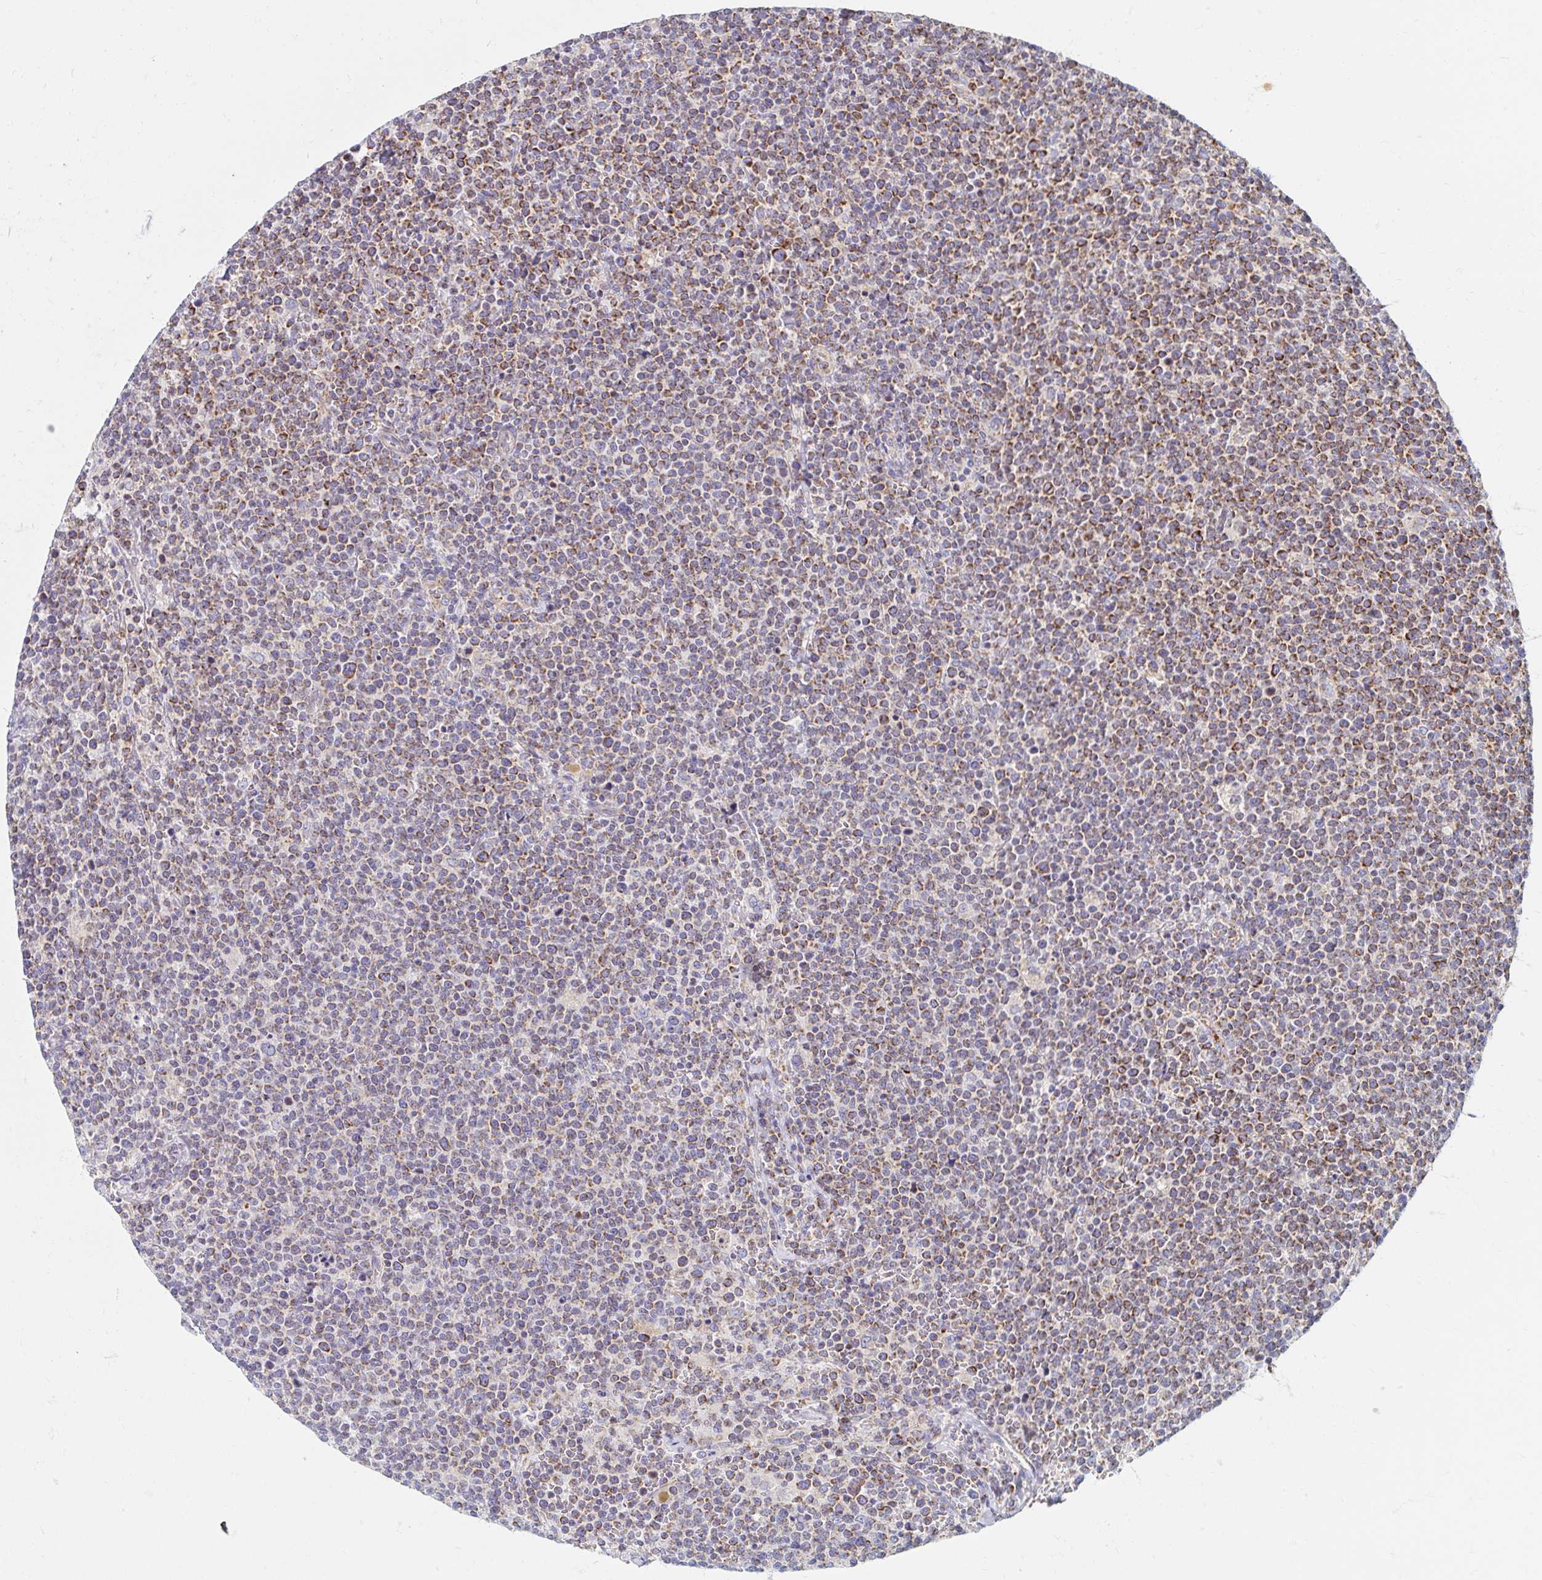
{"staining": {"intensity": "moderate", "quantity": ">75%", "location": "cytoplasmic/membranous"}, "tissue": "lymphoma", "cell_type": "Tumor cells", "image_type": "cancer", "snomed": [{"axis": "morphology", "description": "Malignant lymphoma, non-Hodgkin's type, High grade"}, {"axis": "topography", "description": "Lymph node"}], "caption": "Moderate cytoplasmic/membranous protein staining is appreciated in about >75% of tumor cells in high-grade malignant lymphoma, non-Hodgkin's type.", "gene": "MAVS", "patient": {"sex": "male", "age": 61}}